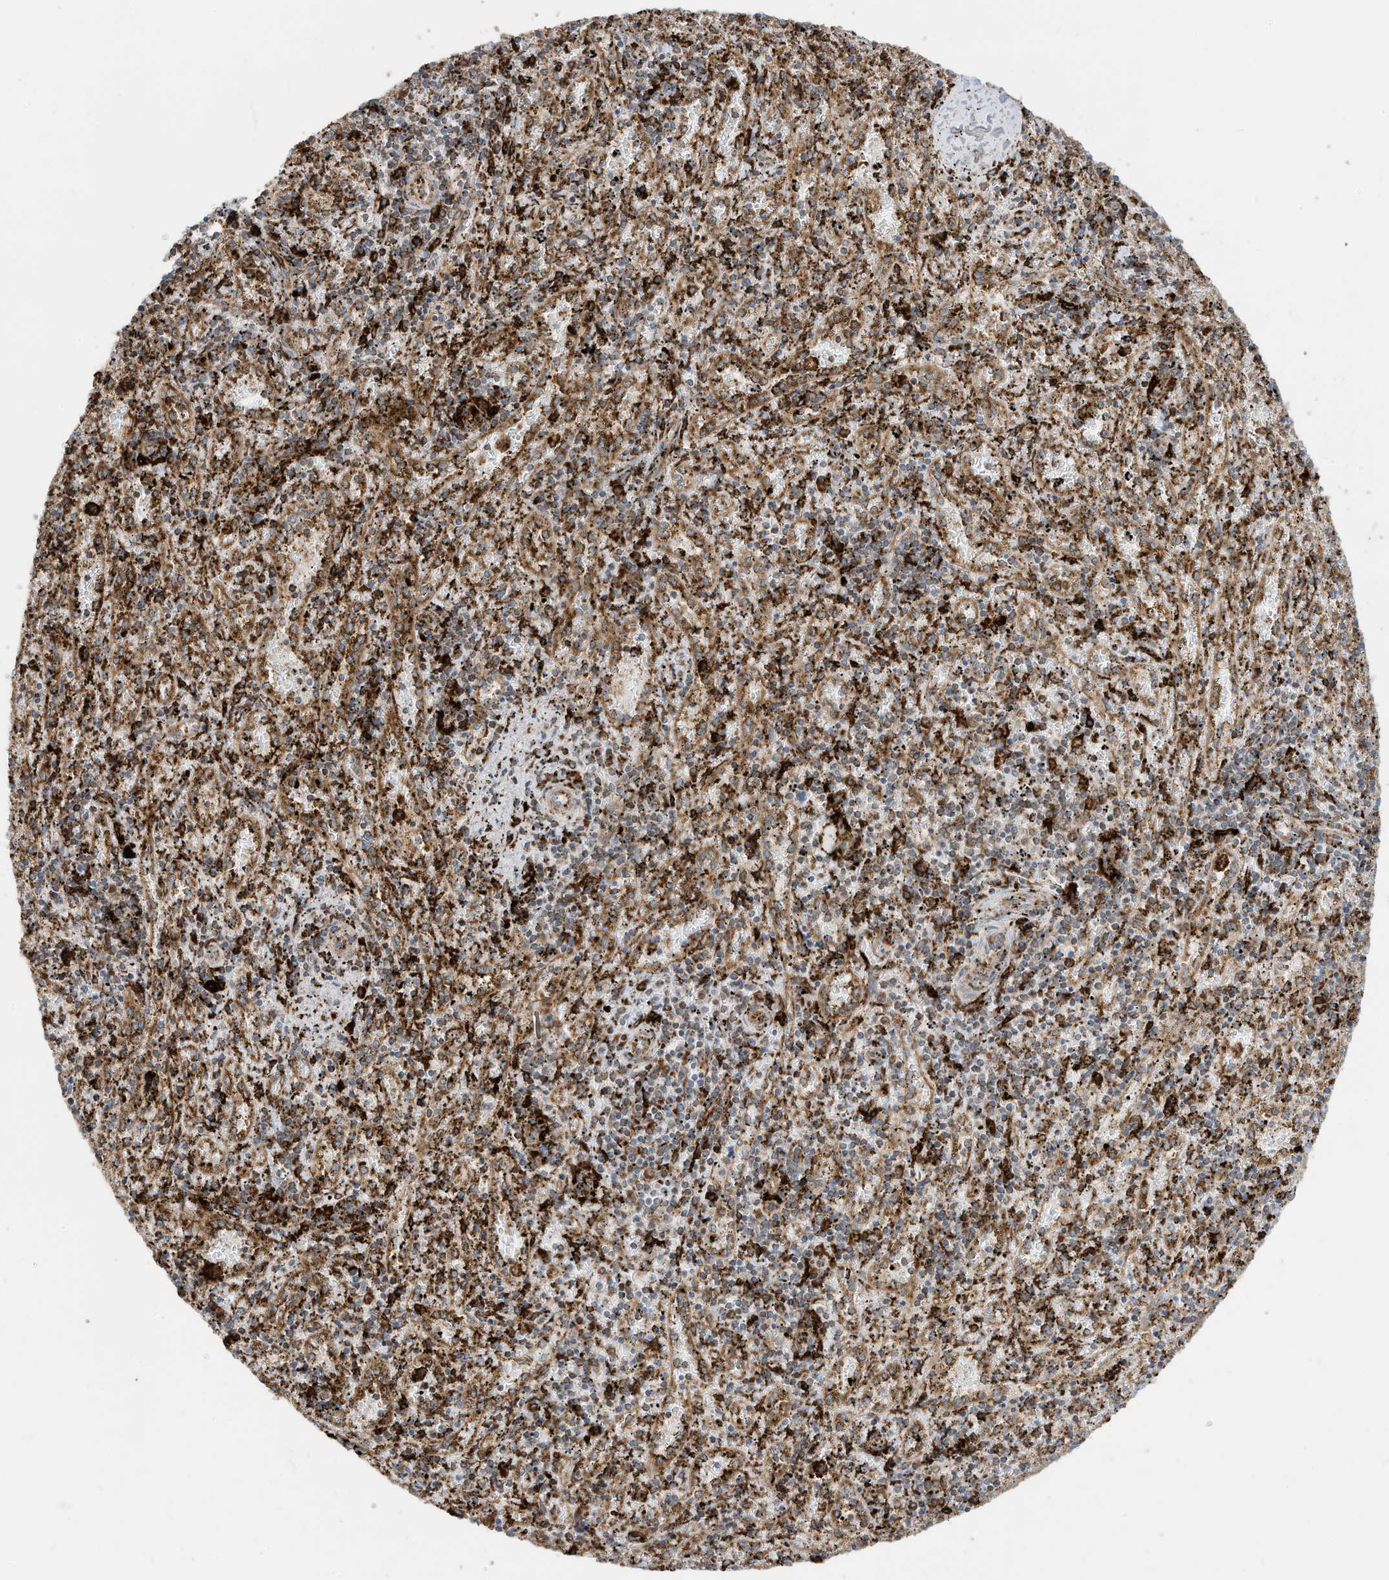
{"staining": {"intensity": "moderate", "quantity": "25%-75%", "location": "cytoplasmic/membranous"}, "tissue": "spleen", "cell_type": "Cells in red pulp", "image_type": "normal", "snomed": [{"axis": "morphology", "description": "Normal tissue, NOS"}, {"axis": "topography", "description": "Spleen"}], "caption": "Brown immunohistochemical staining in normal human spleen shows moderate cytoplasmic/membranous expression in about 25%-75% of cells in red pulp. The protein of interest is stained brown, and the nuclei are stained in blue (DAB IHC with brightfield microscopy, high magnification).", "gene": "TRNAU1AP", "patient": {"sex": "male", "age": 11}}